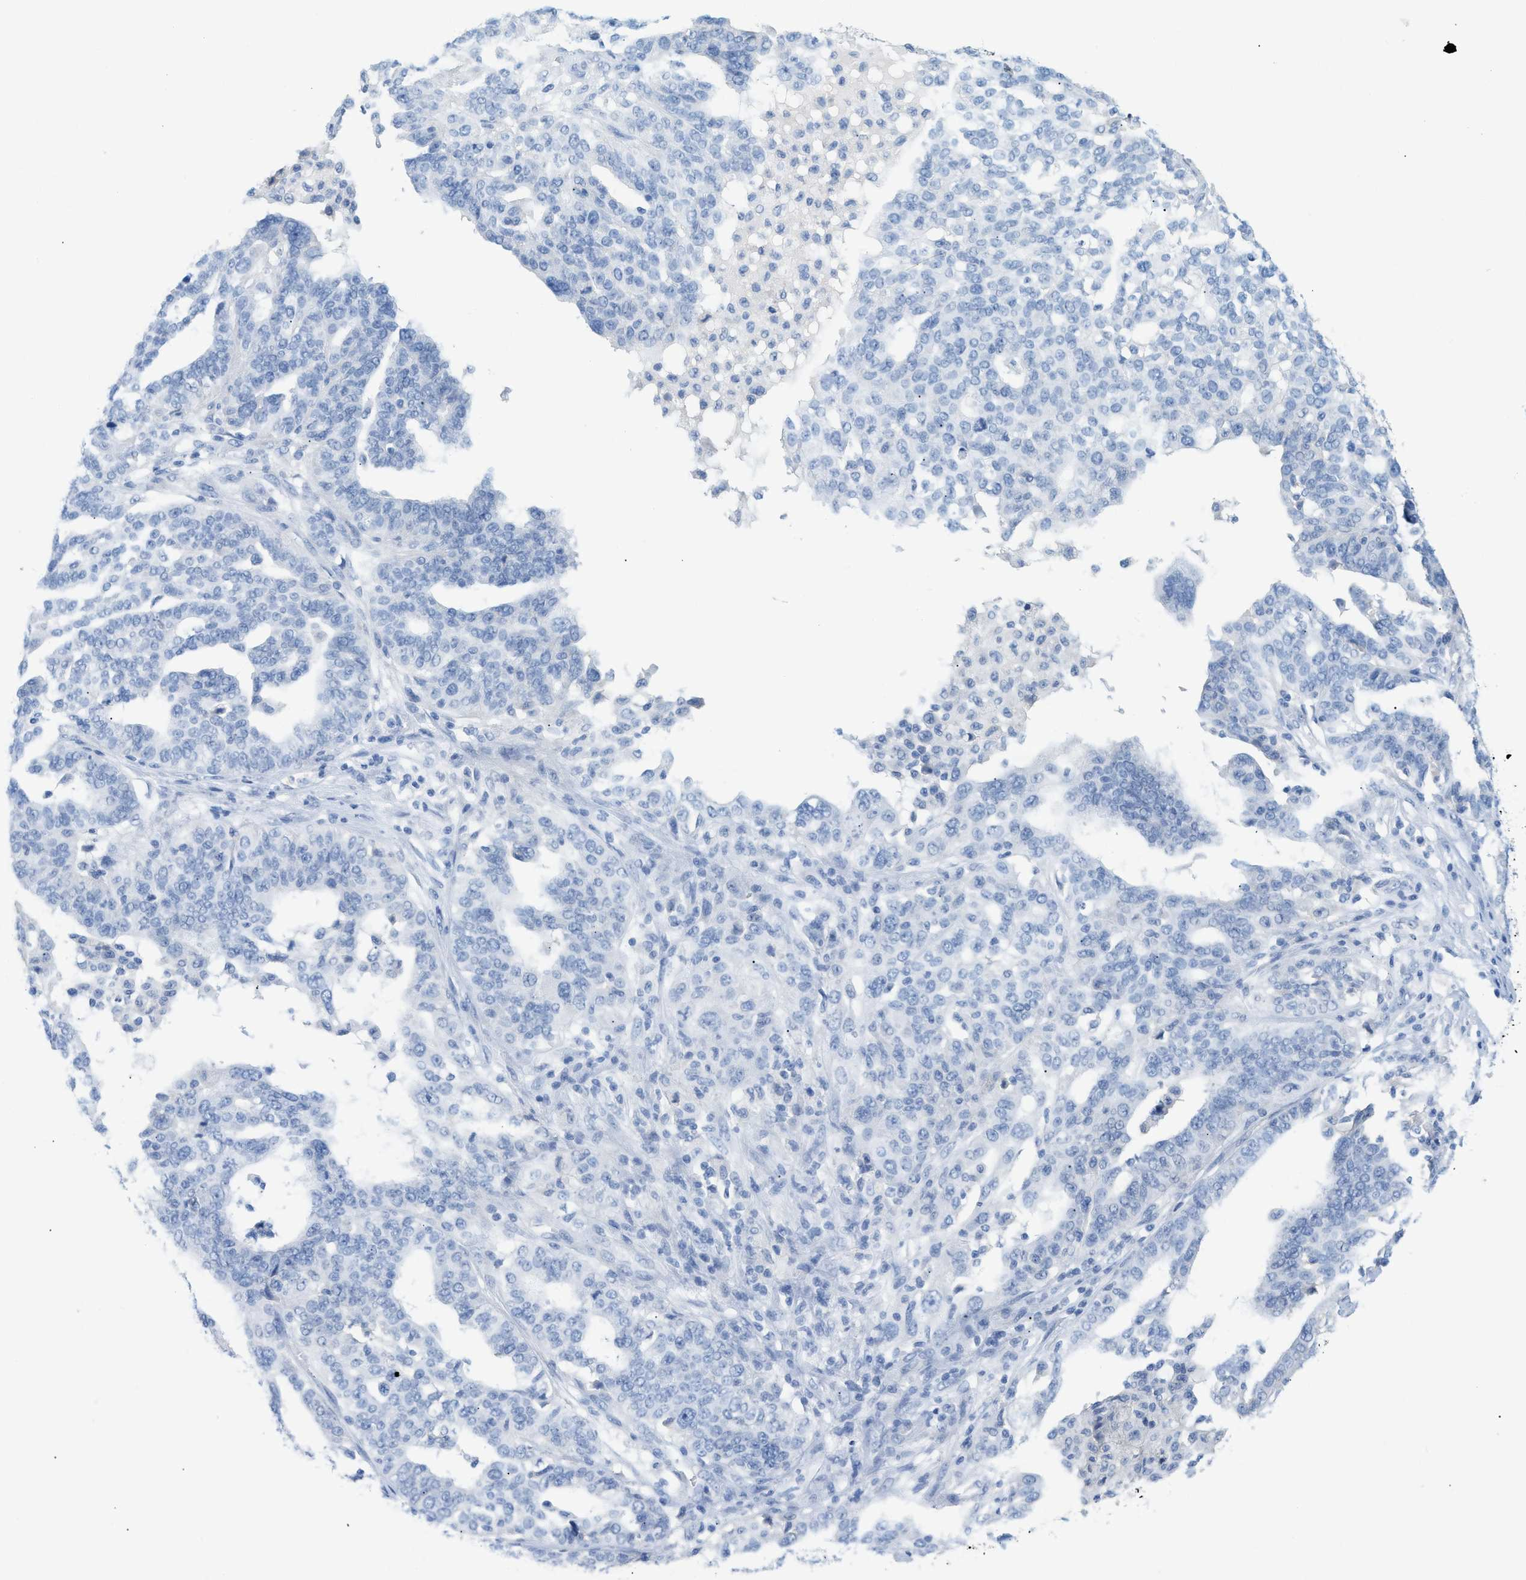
{"staining": {"intensity": "negative", "quantity": "none", "location": "none"}, "tissue": "ovarian cancer", "cell_type": "Tumor cells", "image_type": "cancer", "snomed": [{"axis": "morphology", "description": "Cystadenocarcinoma, serous, NOS"}, {"axis": "topography", "description": "Ovary"}], "caption": "High power microscopy histopathology image of an immunohistochemistry (IHC) histopathology image of ovarian cancer, revealing no significant staining in tumor cells.", "gene": "PAPPA", "patient": {"sex": "female", "age": 59}}